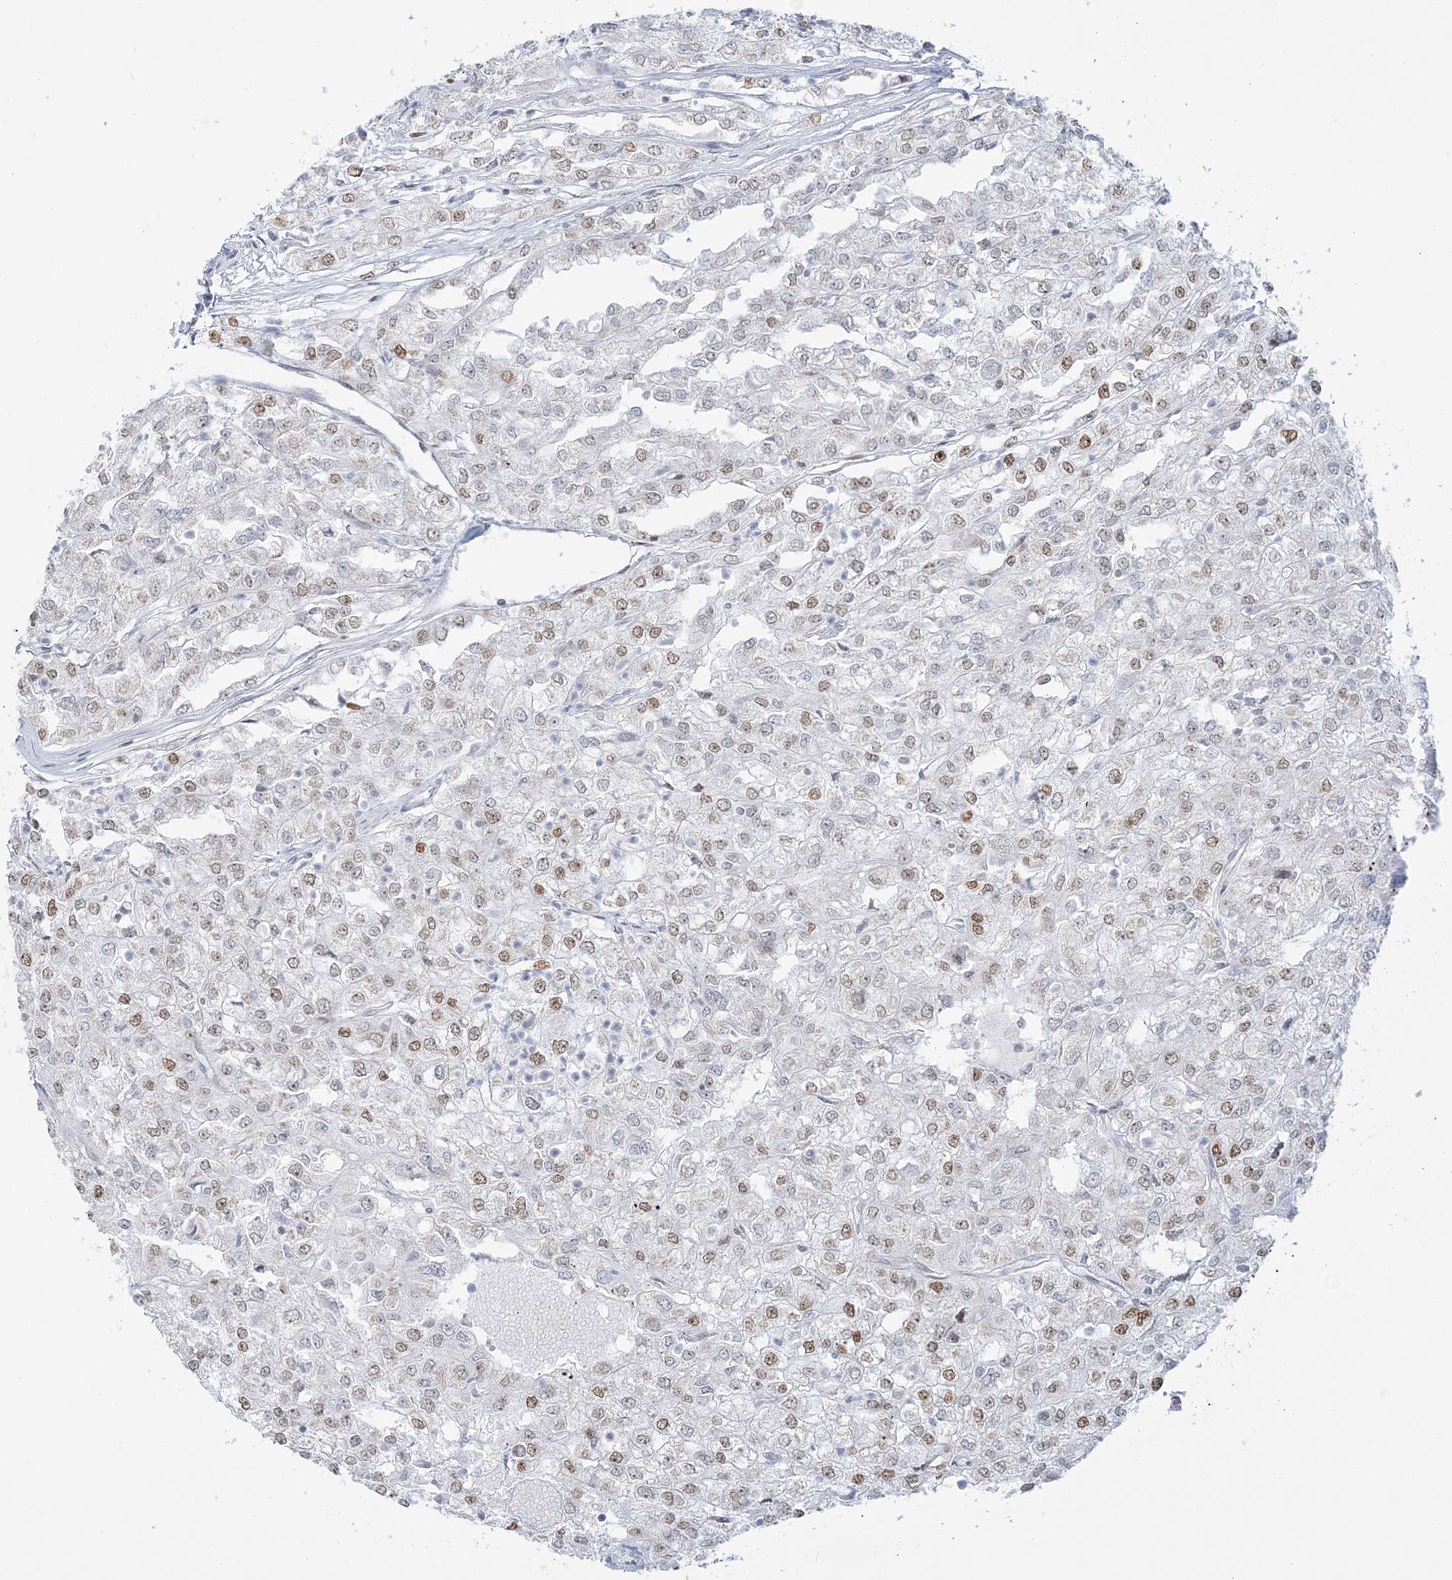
{"staining": {"intensity": "moderate", "quantity": "25%-75%", "location": "nuclear"}, "tissue": "renal cancer", "cell_type": "Tumor cells", "image_type": "cancer", "snomed": [{"axis": "morphology", "description": "Adenocarcinoma, NOS"}, {"axis": "topography", "description": "Kidney"}], "caption": "Immunohistochemistry (DAB) staining of human renal cancer displays moderate nuclear protein positivity in approximately 25%-75% of tumor cells.", "gene": "DDX21", "patient": {"sex": "female", "age": 54}}